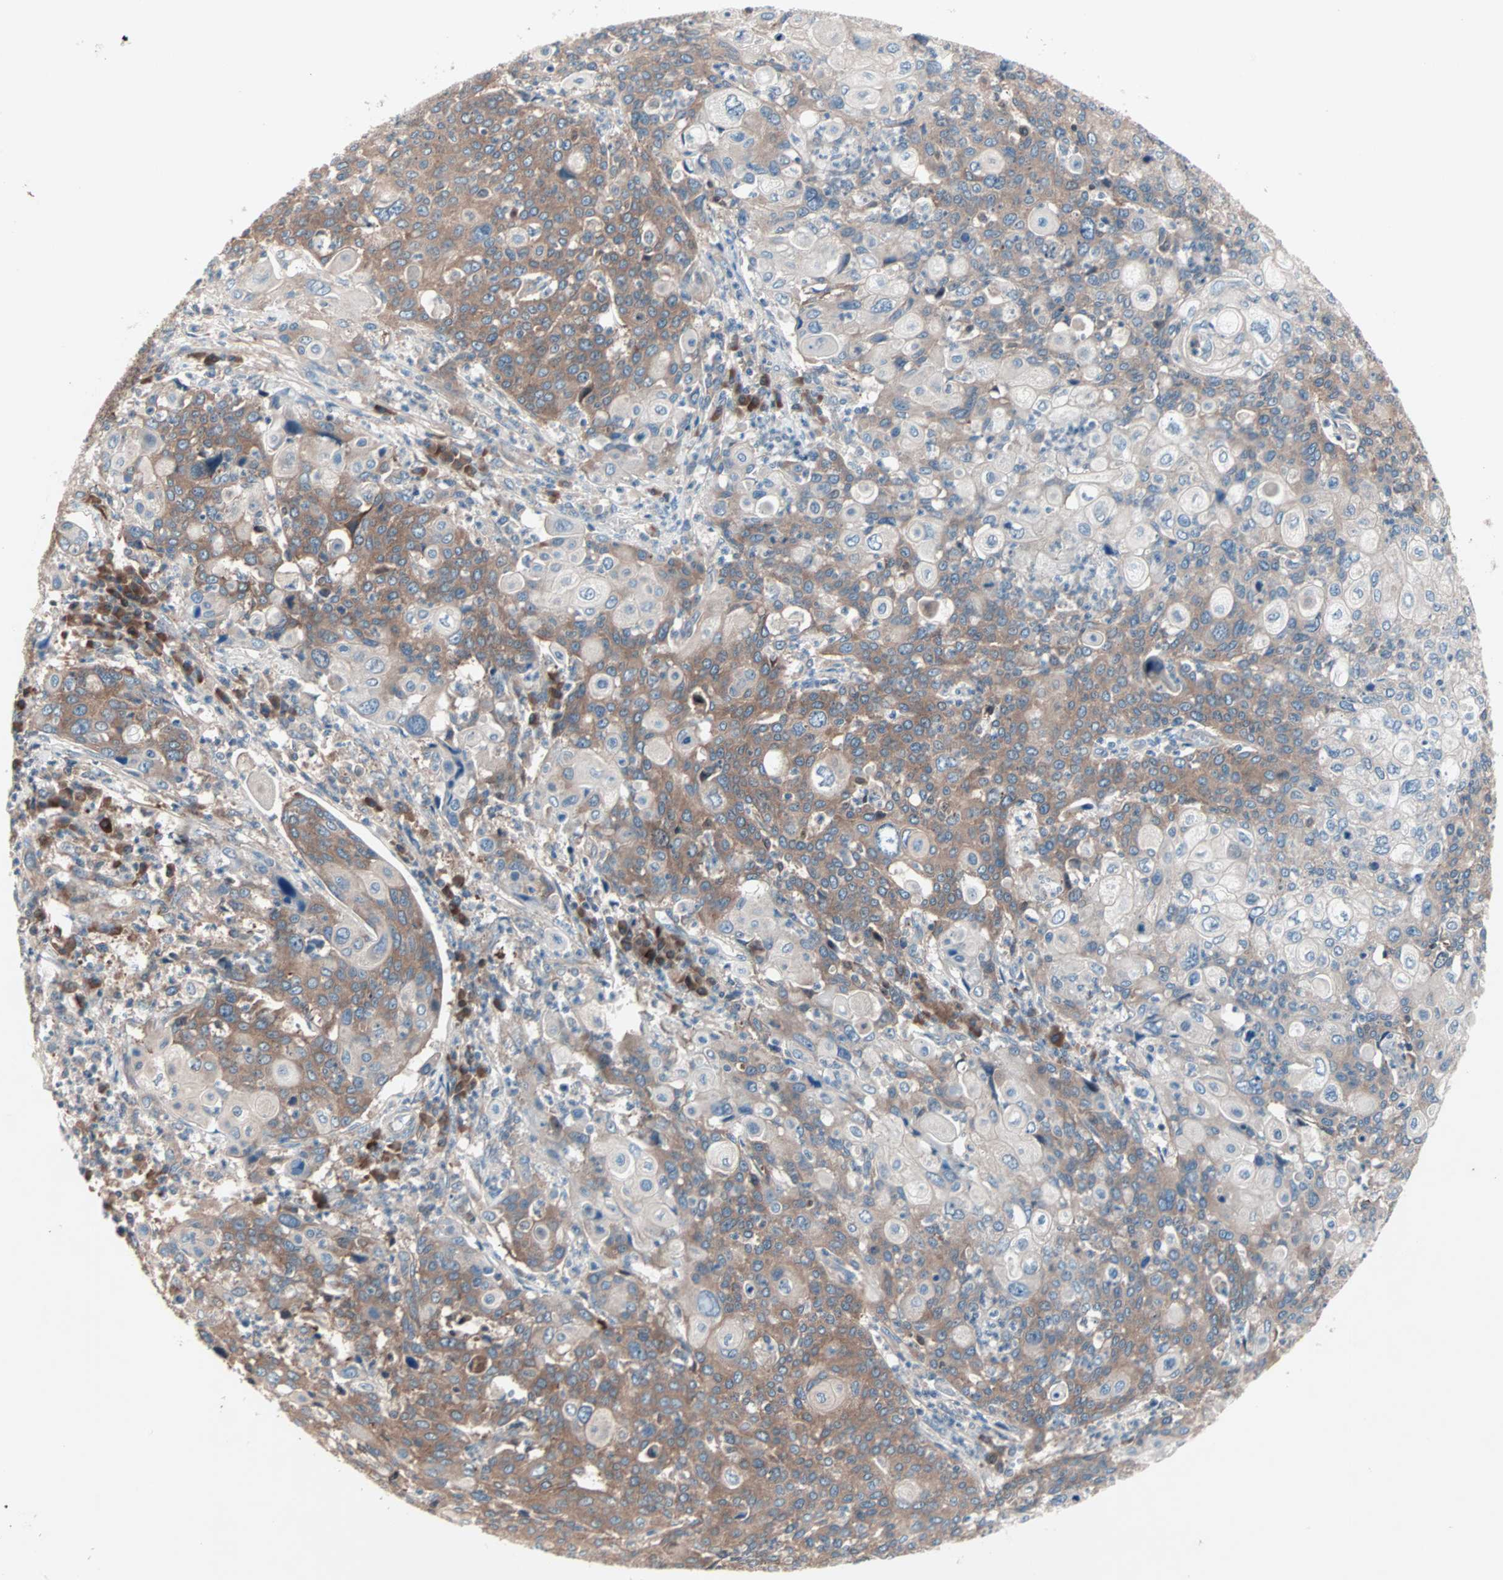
{"staining": {"intensity": "moderate", "quantity": ">75%", "location": "cytoplasmic/membranous"}, "tissue": "cervical cancer", "cell_type": "Tumor cells", "image_type": "cancer", "snomed": [{"axis": "morphology", "description": "Squamous cell carcinoma, NOS"}, {"axis": "topography", "description": "Cervix"}], "caption": "IHC image of human squamous cell carcinoma (cervical) stained for a protein (brown), which shows medium levels of moderate cytoplasmic/membranous staining in about >75% of tumor cells.", "gene": "CAD", "patient": {"sex": "female", "age": 40}}